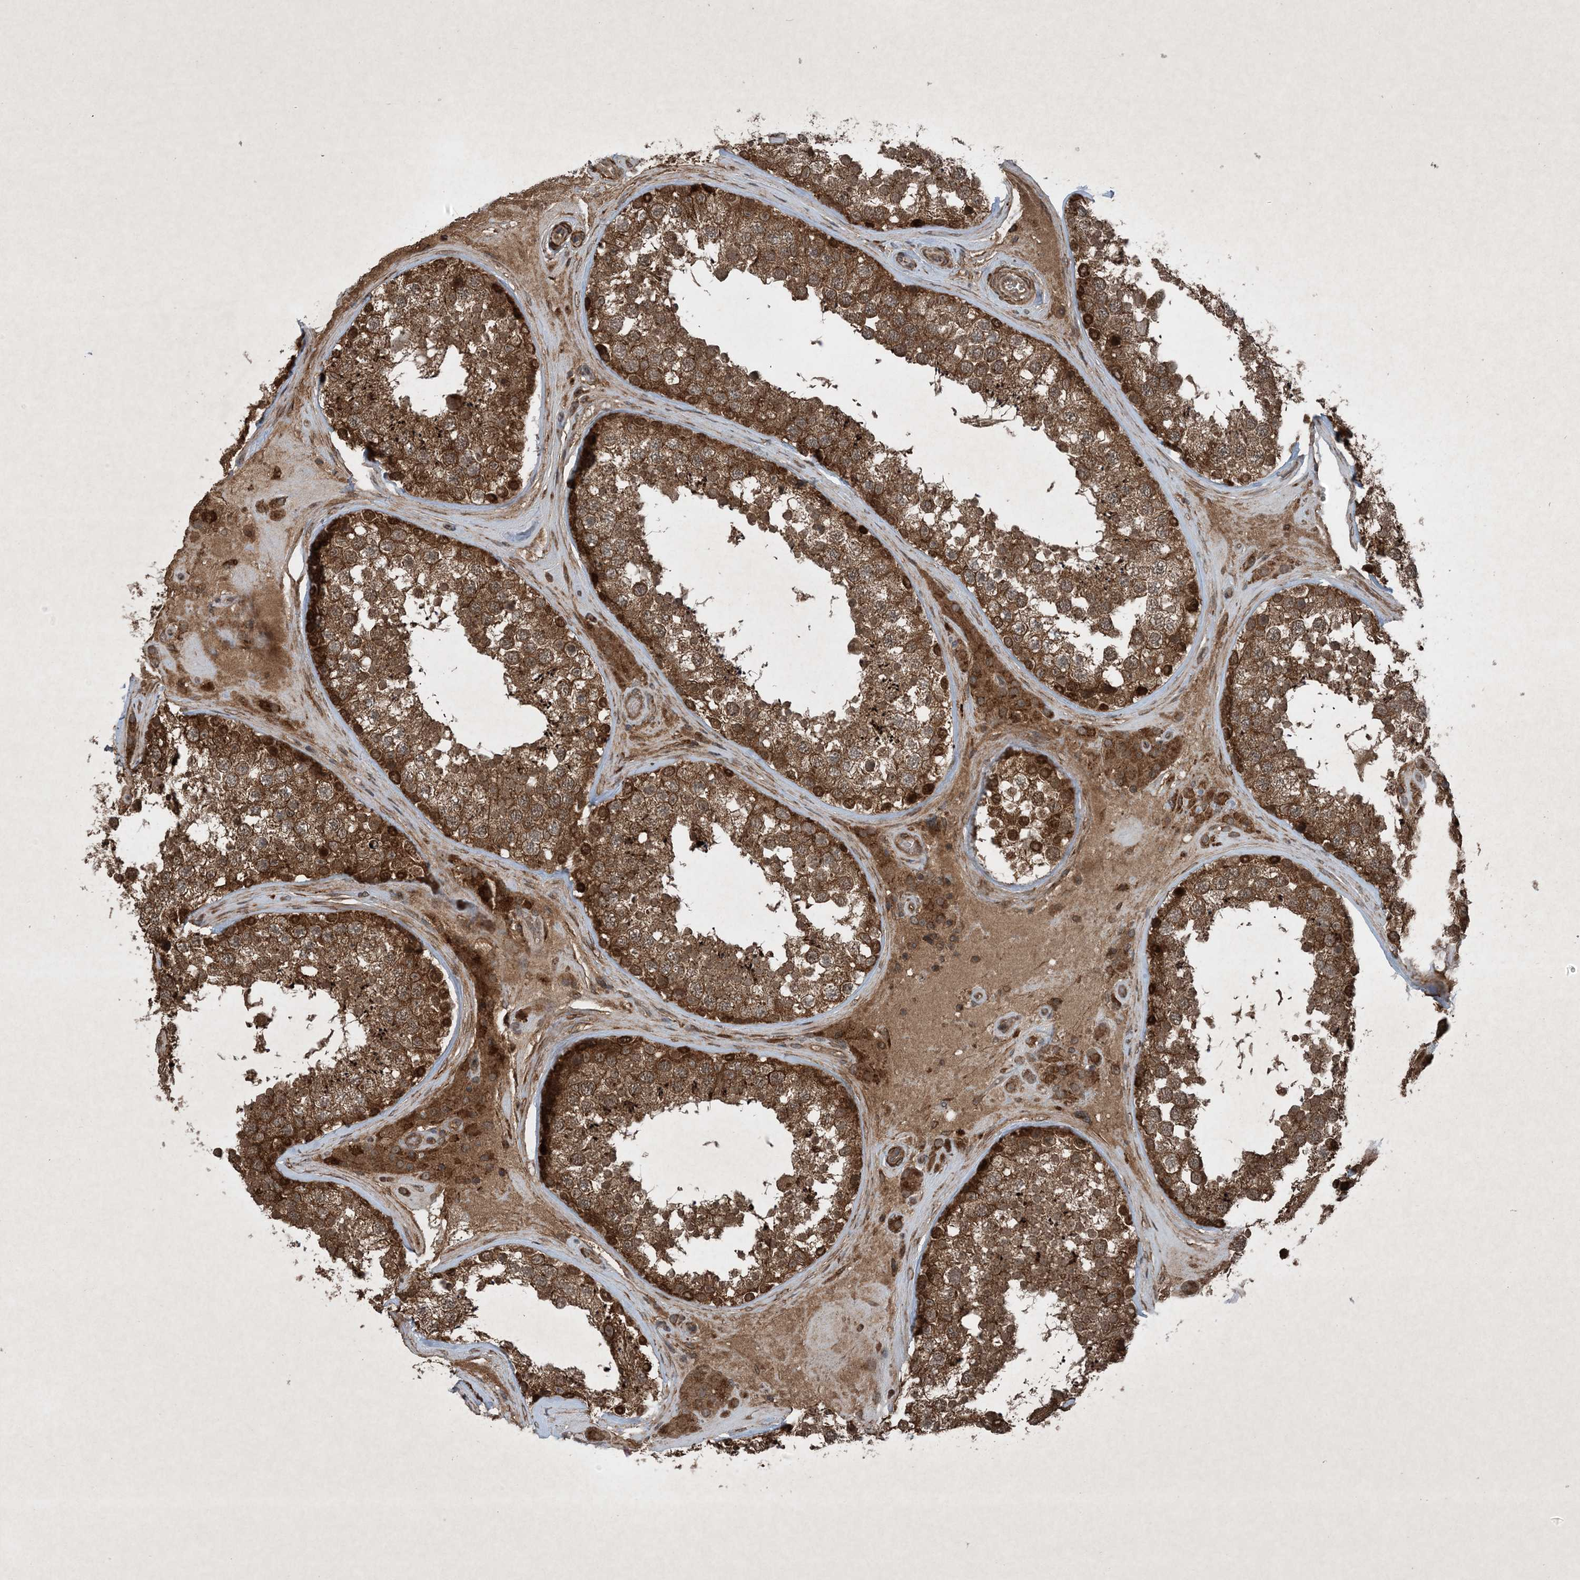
{"staining": {"intensity": "strong", "quantity": ">75%", "location": "cytoplasmic/membranous"}, "tissue": "testis", "cell_type": "Cells in seminiferous ducts", "image_type": "normal", "snomed": [{"axis": "morphology", "description": "Normal tissue, NOS"}, {"axis": "topography", "description": "Testis"}], "caption": "Immunohistochemical staining of benign testis exhibits >75% levels of strong cytoplasmic/membranous protein positivity in approximately >75% of cells in seminiferous ducts. The staining was performed using DAB (3,3'-diaminobenzidine), with brown indicating positive protein expression. Nuclei are stained blue with hematoxylin.", "gene": "GNG5", "patient": {"sex": "male", "age": 46}}